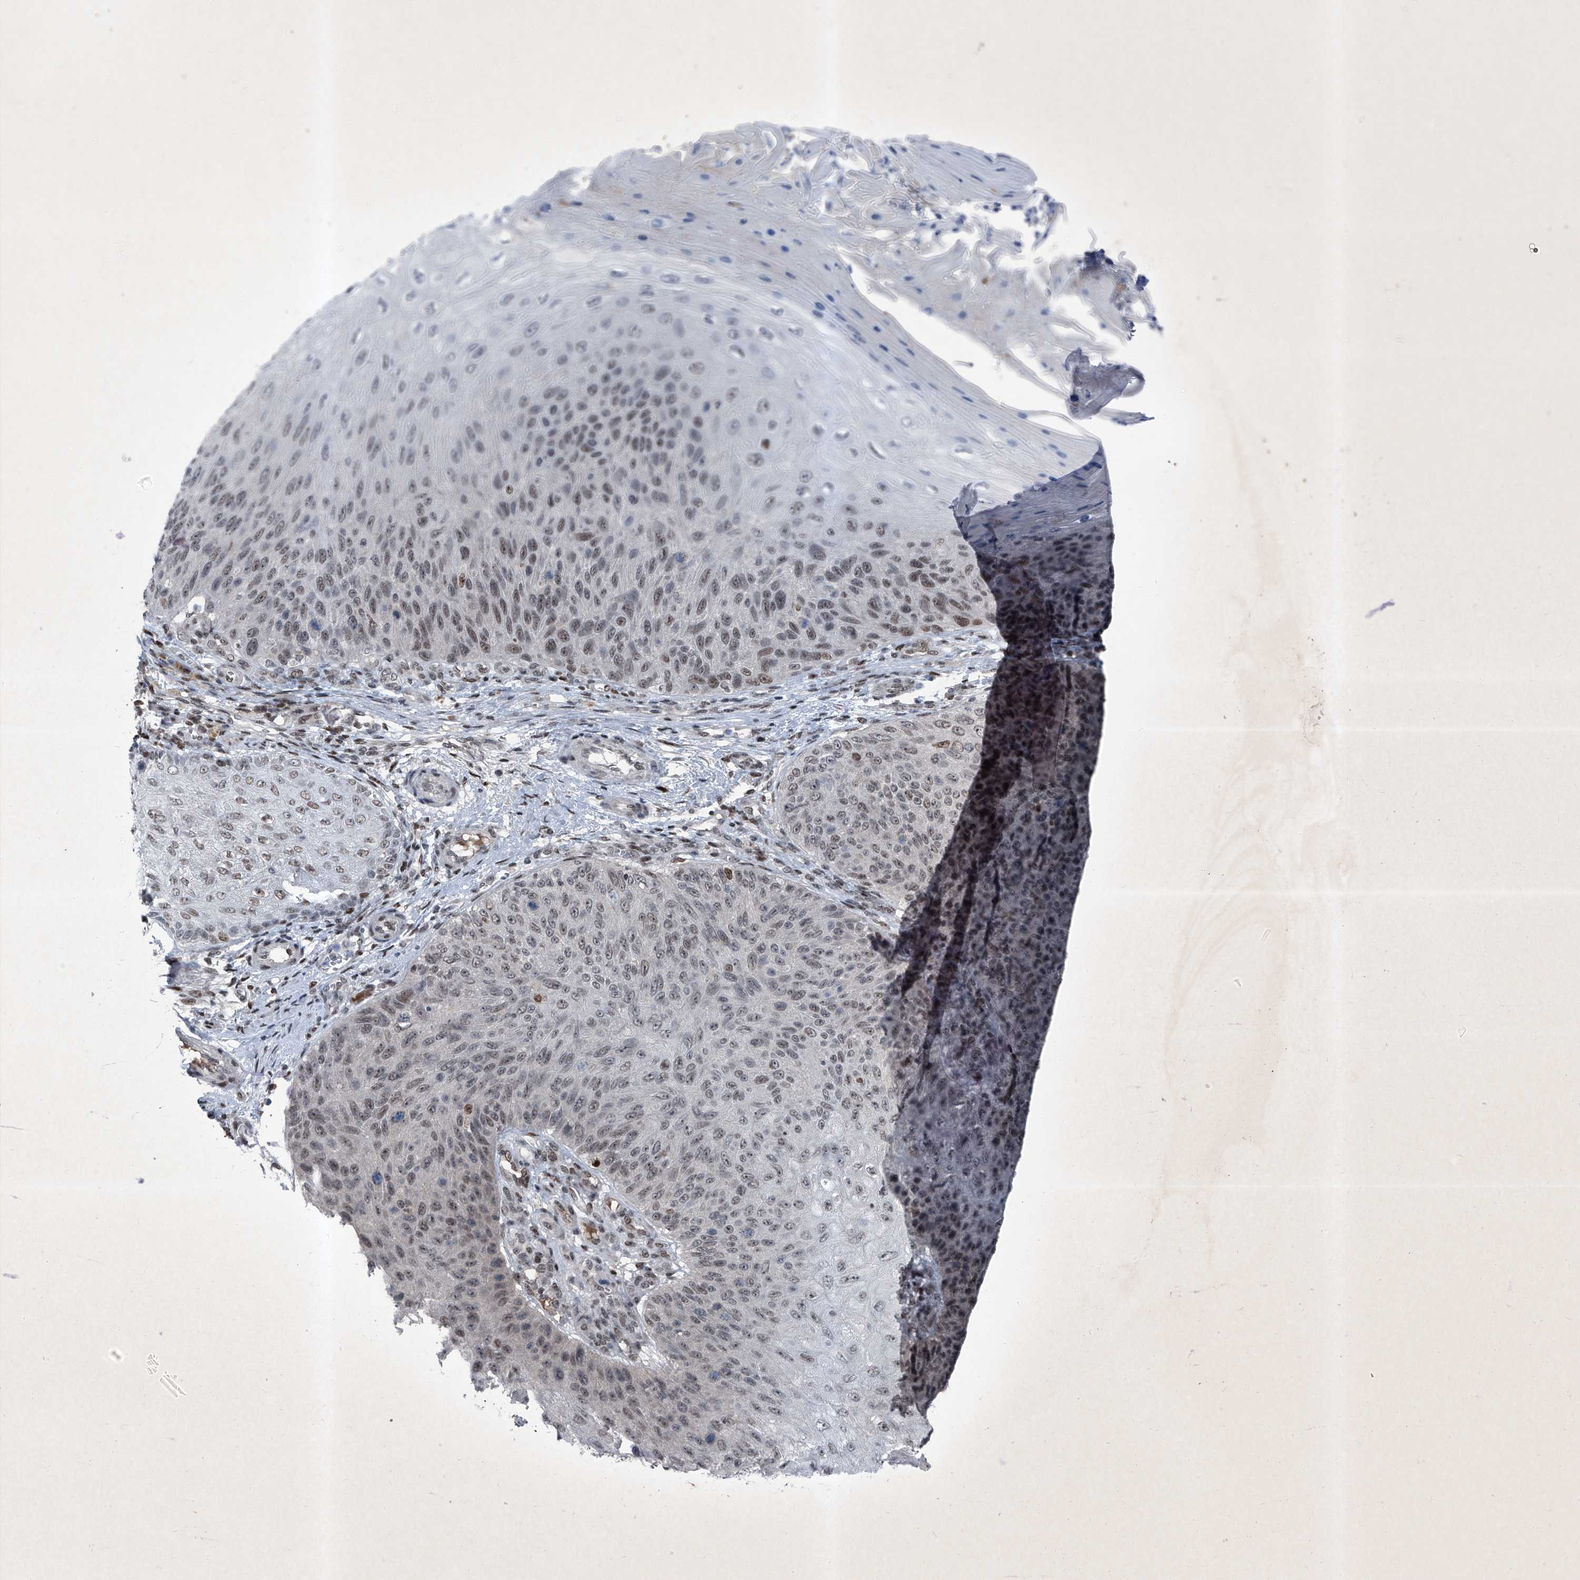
{"staining": {"intensity": "weak", "quantity": "<25%", "location": "nuclear"}, "tissue": "skin cancer", "cell_type": "Tumor cells", "image_type": "cancer", "snomed": [{"axis": "morphology", "description": "Squamous cell carcinoma, NOS"}, {"axis": "topography", "description": "Skin"}], "caption": "This is a histopathology image of immunohistochemistry (IHC) staining of skin cancer, which shows no expression in tumor cells.", "gene": "BMI1", "patient": {"sex": "female", "age": 88}}